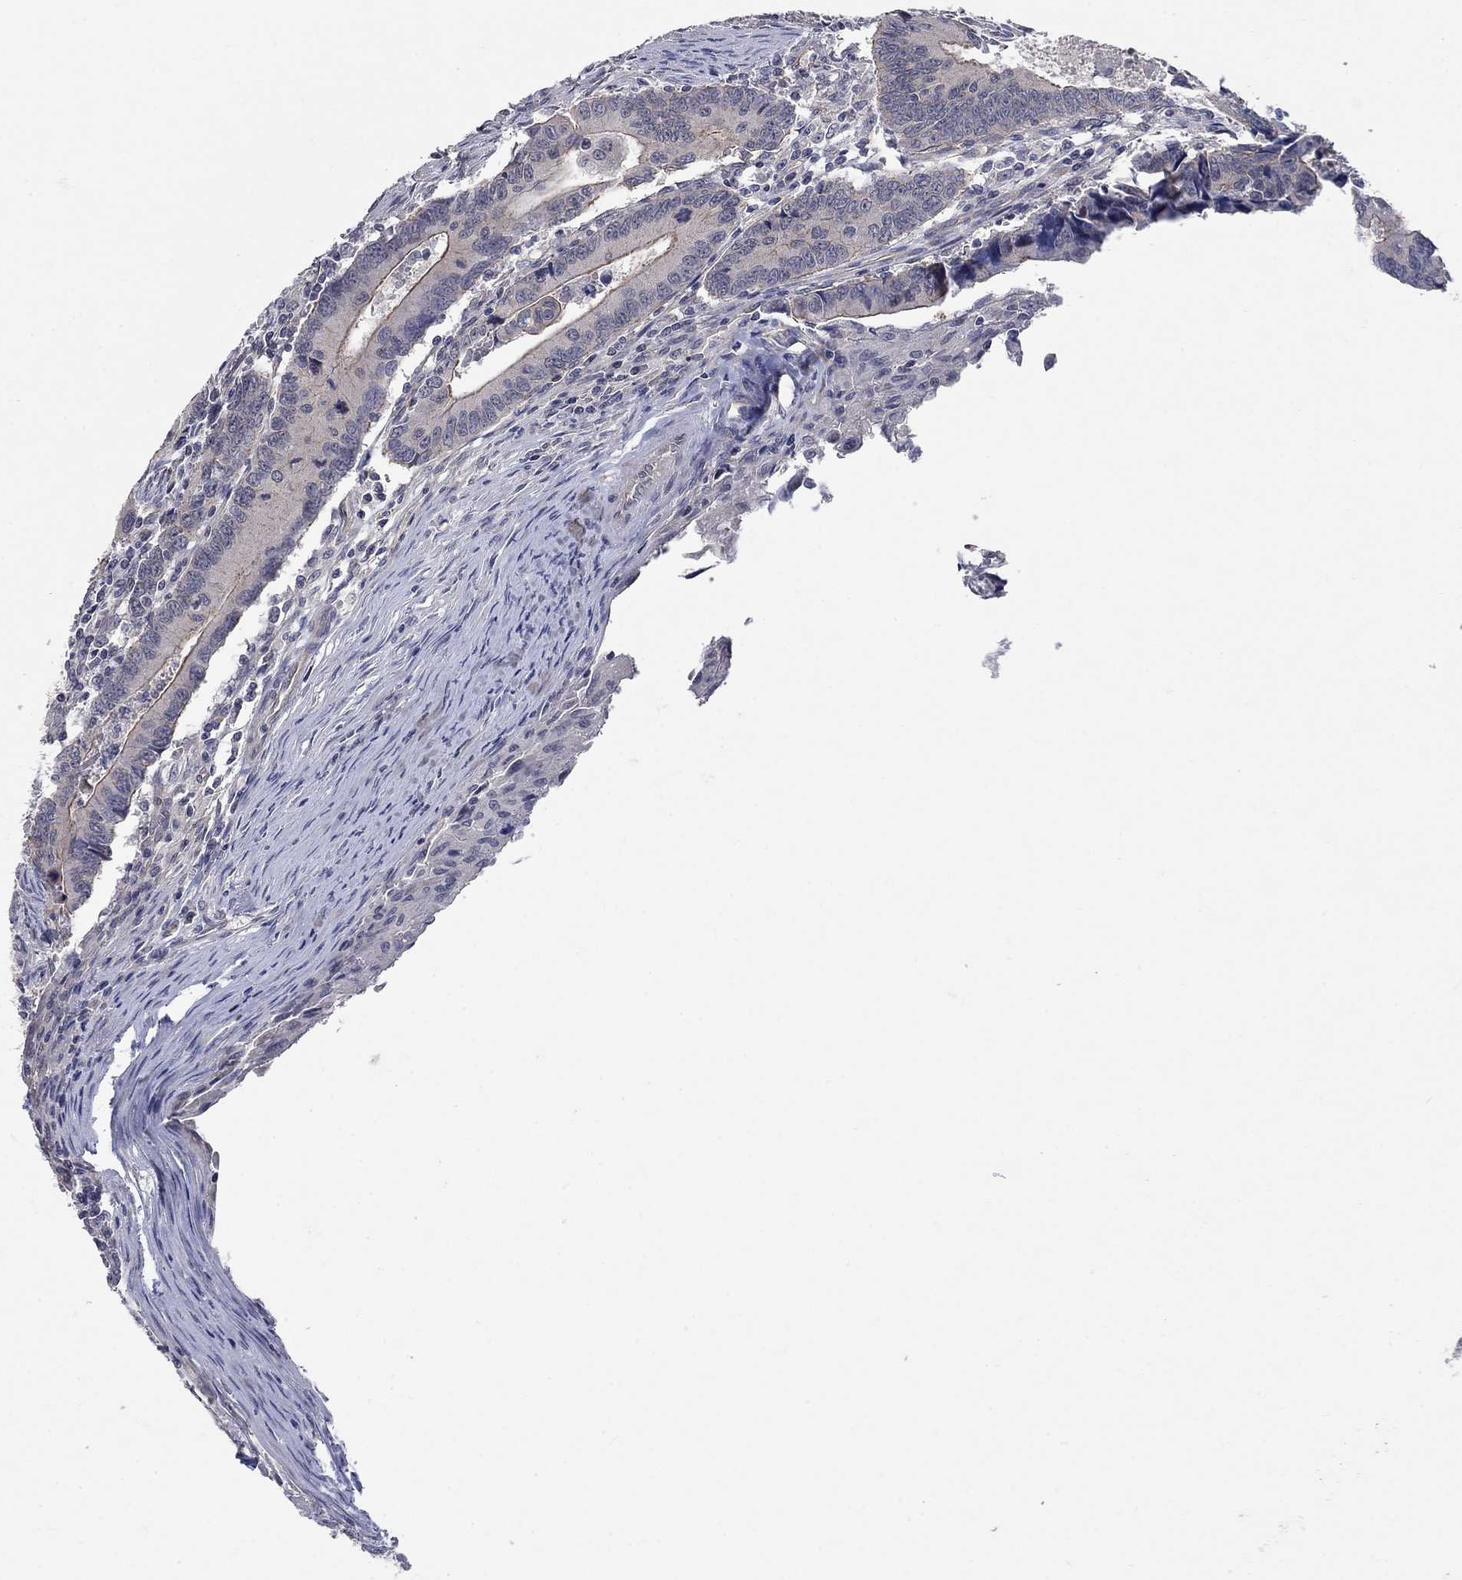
{"staining": {"intensity": "moderate", "quantity": "<25%", "location": "cytoplasmic/membranous"}, "tissue": "colorectal cancer", "cell_type": "Tumor cells", "image_type": "cancer", "snomed": [{"axis": "morphology", "description": "Adenocarcinoma, NOS"}, {"axis": "topography", "description": "Rectum"}], "caption": "Immunohistochemical staining of human adenocarcinoma (colorectal) displays low levels of moderate cytoplasmic/membranous staining in approximately <25% of tumor cells.", "gene": "WASF3", "patient": {"sex": "male", "age": 67}}